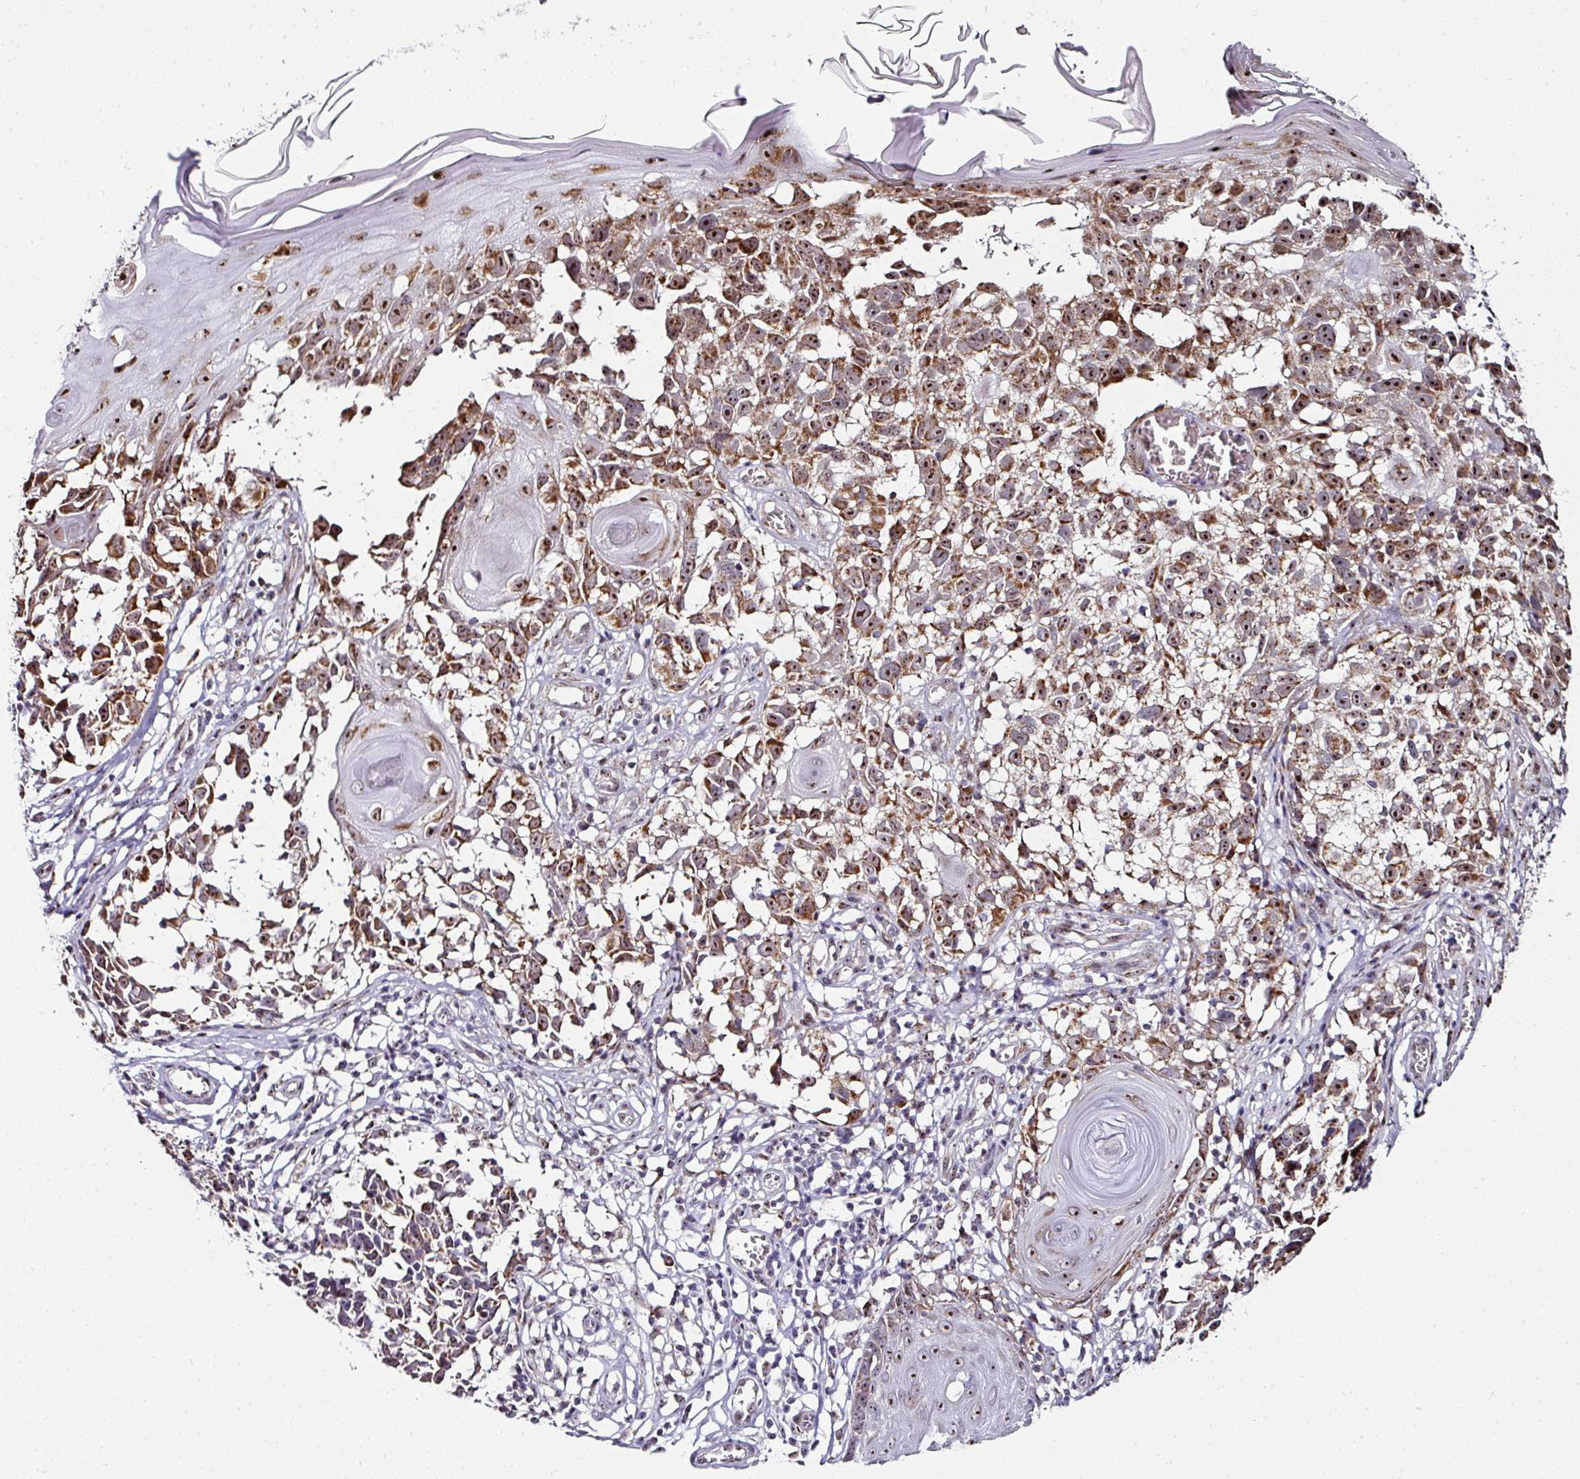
{"staining": {"intensity": "moderate", "quantity": "25%-75%", "location": "cytoplasmic/membranous,nuclear"}, "tissue": "melanoma", "cell_type": "Tumor cells", "image_type": "cancer", "snomed": [{"axis": "morphology", "description": "Malignant melanoma, NOS"}, {"axis": "topography", "description": "Skin"}], "caption": "Malignant melanoma tissue displays moderate cytoplasmic/membranous and nuclear positivity in approximately 25%-75% of tumor cells", "gene": "NACC2", "patient": {"sex": "male", "age": 73}}